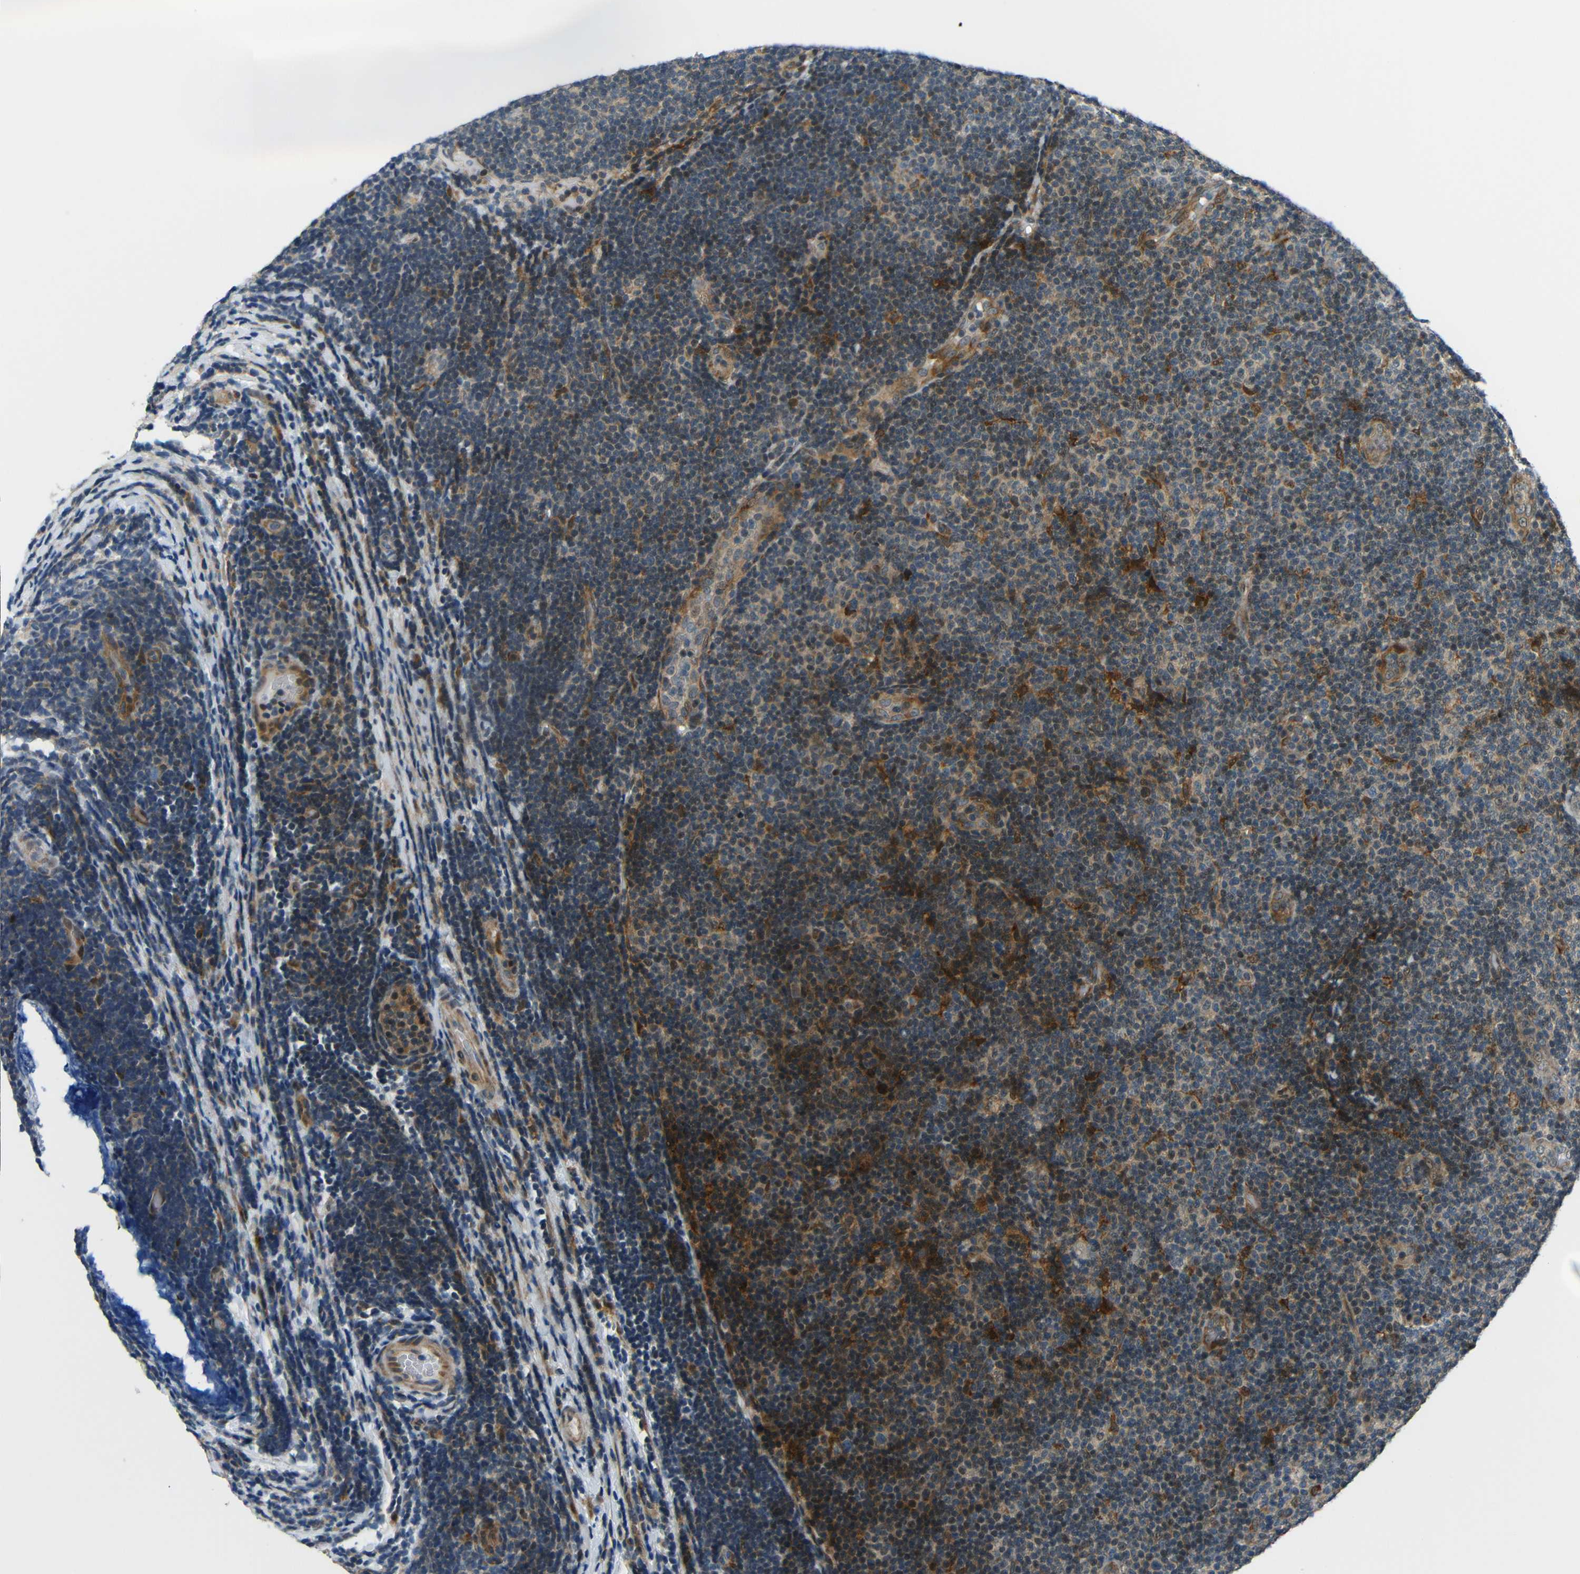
{"staining": {"intensity": "weak", "quantity": "25%-75%", "location": "nuclear"}, "tissue": "lymphoma", "cell_type": "Tumor cells", "image_type": "cancer", "snomed": [{"axis": "morphology", "description": "Malignant lymphoma, non-Hodgkin's type, Low grade"}, {"axis": "topography", "description": "Lymph node"}], "caption": "A high-resolution photomicrograph shows IHC staining of malignant lymphoma, non-Hodgkin's type (low-grade), which reveals weak nuclear positivity in about 25%-75% of tumor cells.", "gene": "SYDE1", "patient": {"sex": "male", "age": 83}}